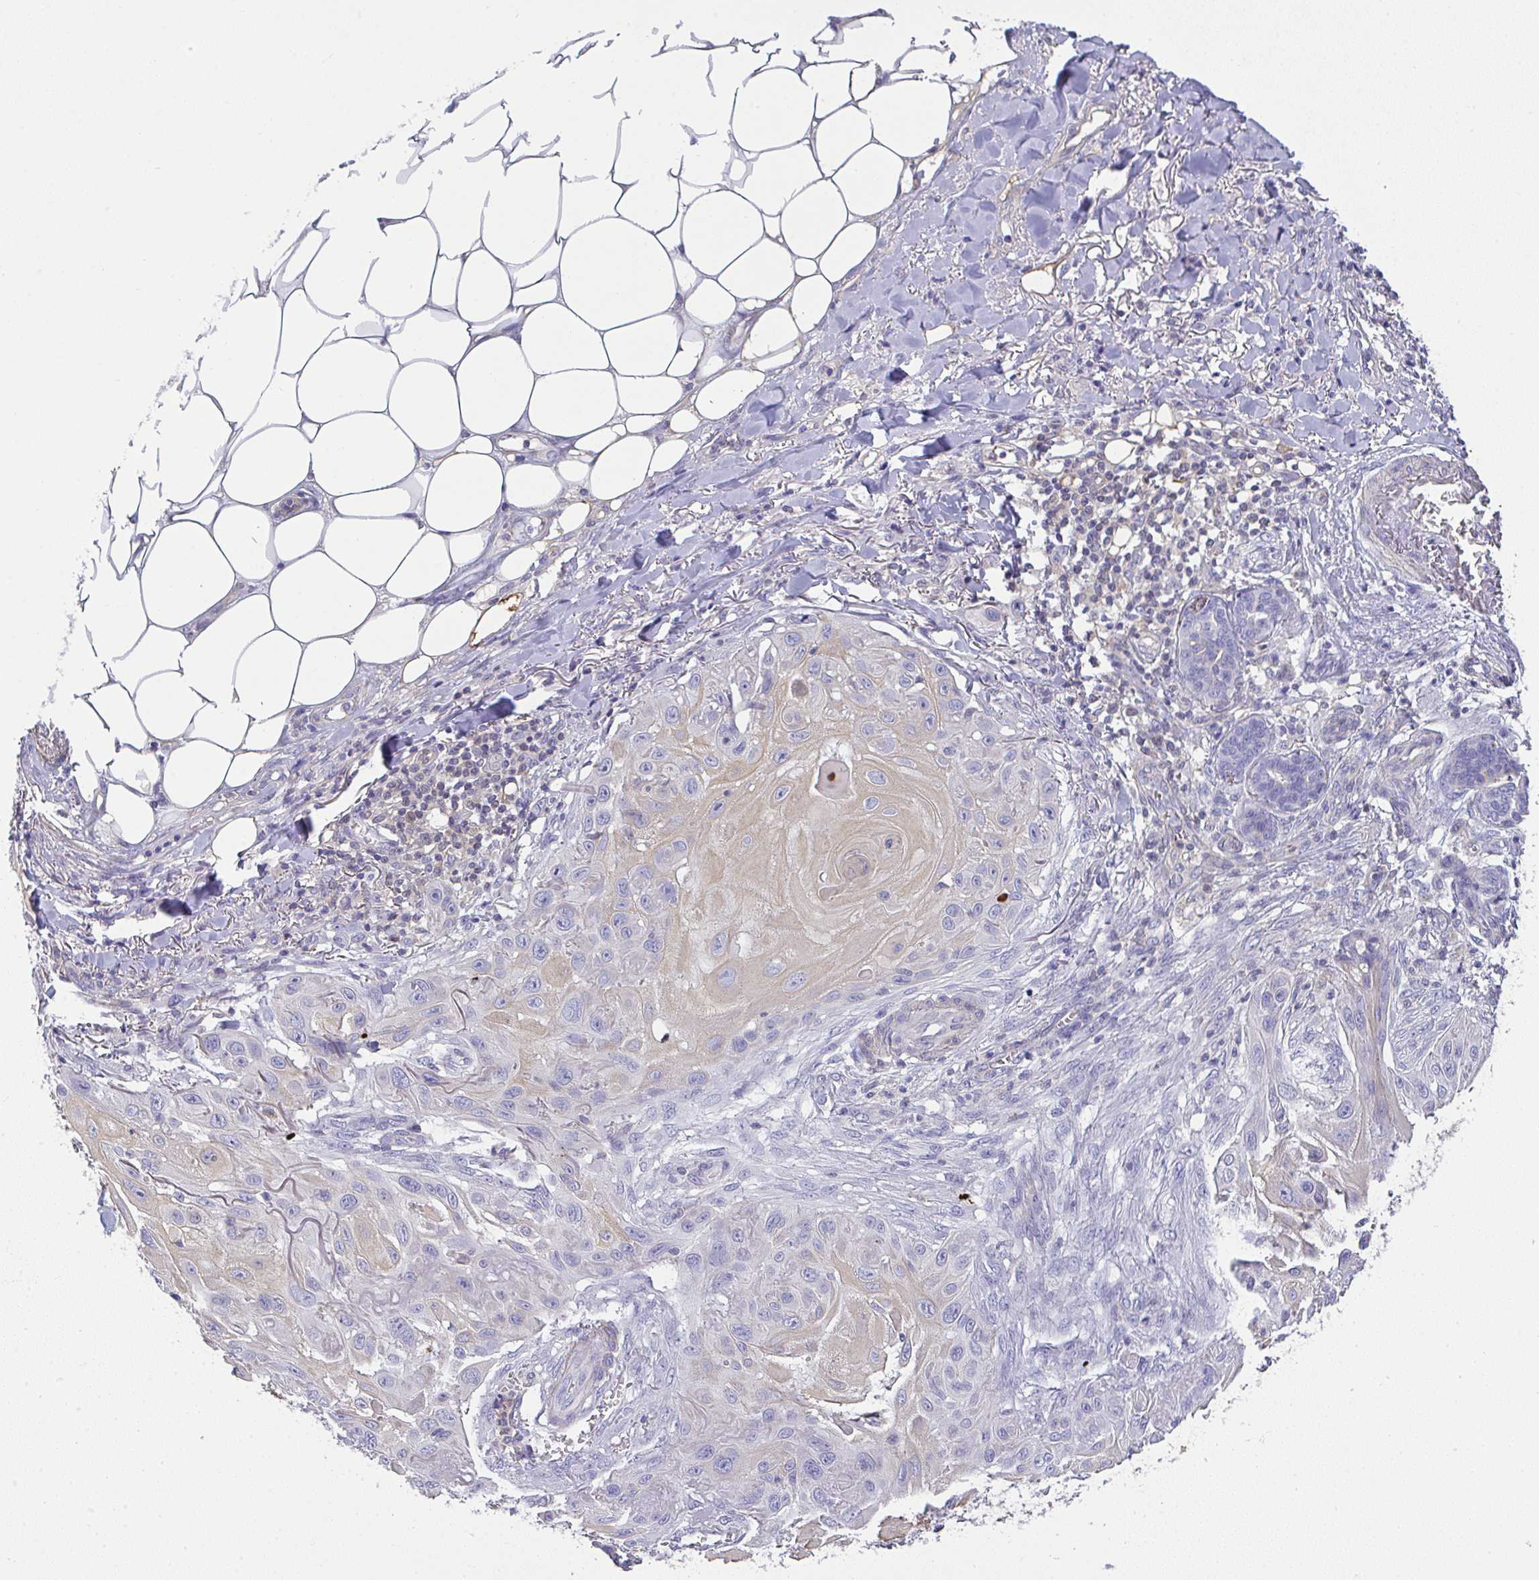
{"staining": {"intensity": "weak", "quantity": "25%-75%", "location": "cytoplasmic/membranous"}, "tissue": "skin cancer", "cell_type": "Tumor cells", "image_type": "cancer", "snomed": [{"axis": "morphology", "description": "Squamous cell carcinoma, NOS"}, {"axis": "topography", "description": "Skin"}], "caption": "Skin squamous cell carcinoma stained with DAB (3,3'-diaminobenzidine) immunohistochemistry displays low levels of weak cytoplasmic/membranous staining in approximately 25%-75% of tumor cells.", "gene": "TNFAIP8", "patient": {"sex": "female", "age": 91}}